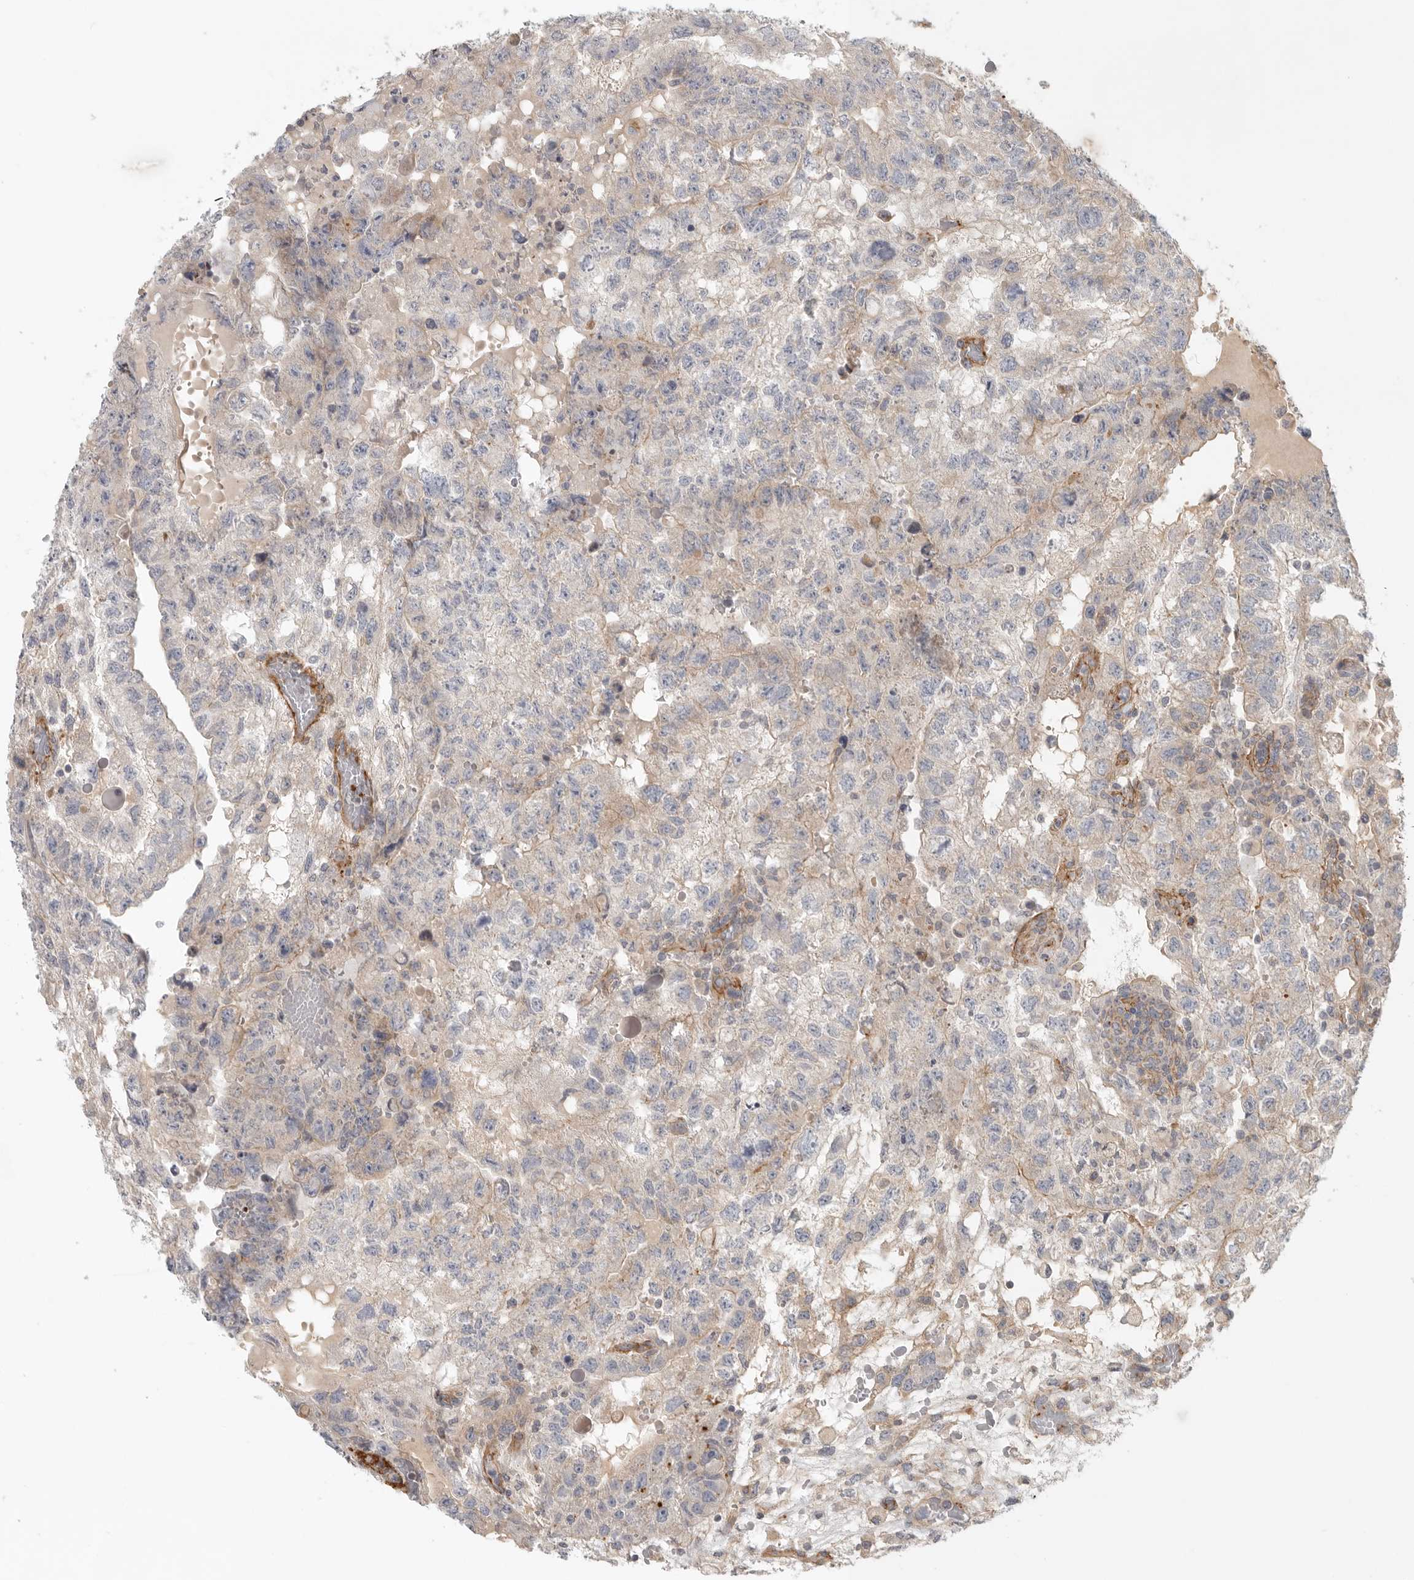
{"staining": {"intensity": "negative", "quantity": "none", "location": "none"}, "tissue": "testis cancer", "cell_type": "Tumor cells", "image_type": "cancer", "snomed": [{"axis": "morphology", "description": "Carcinoma, Embryonal, NOS"}, {"axis": "topography", "description": "Testis"}], "caption": "An image of human embryonal carcinoma (testis) is negative for staining in tumor cells. (DAB (3,3'-diaminobenzidine) immunohistochemistry, high magnification).", "gene": "LONRF1", "patient": {"sex": "male", "age": 36}}